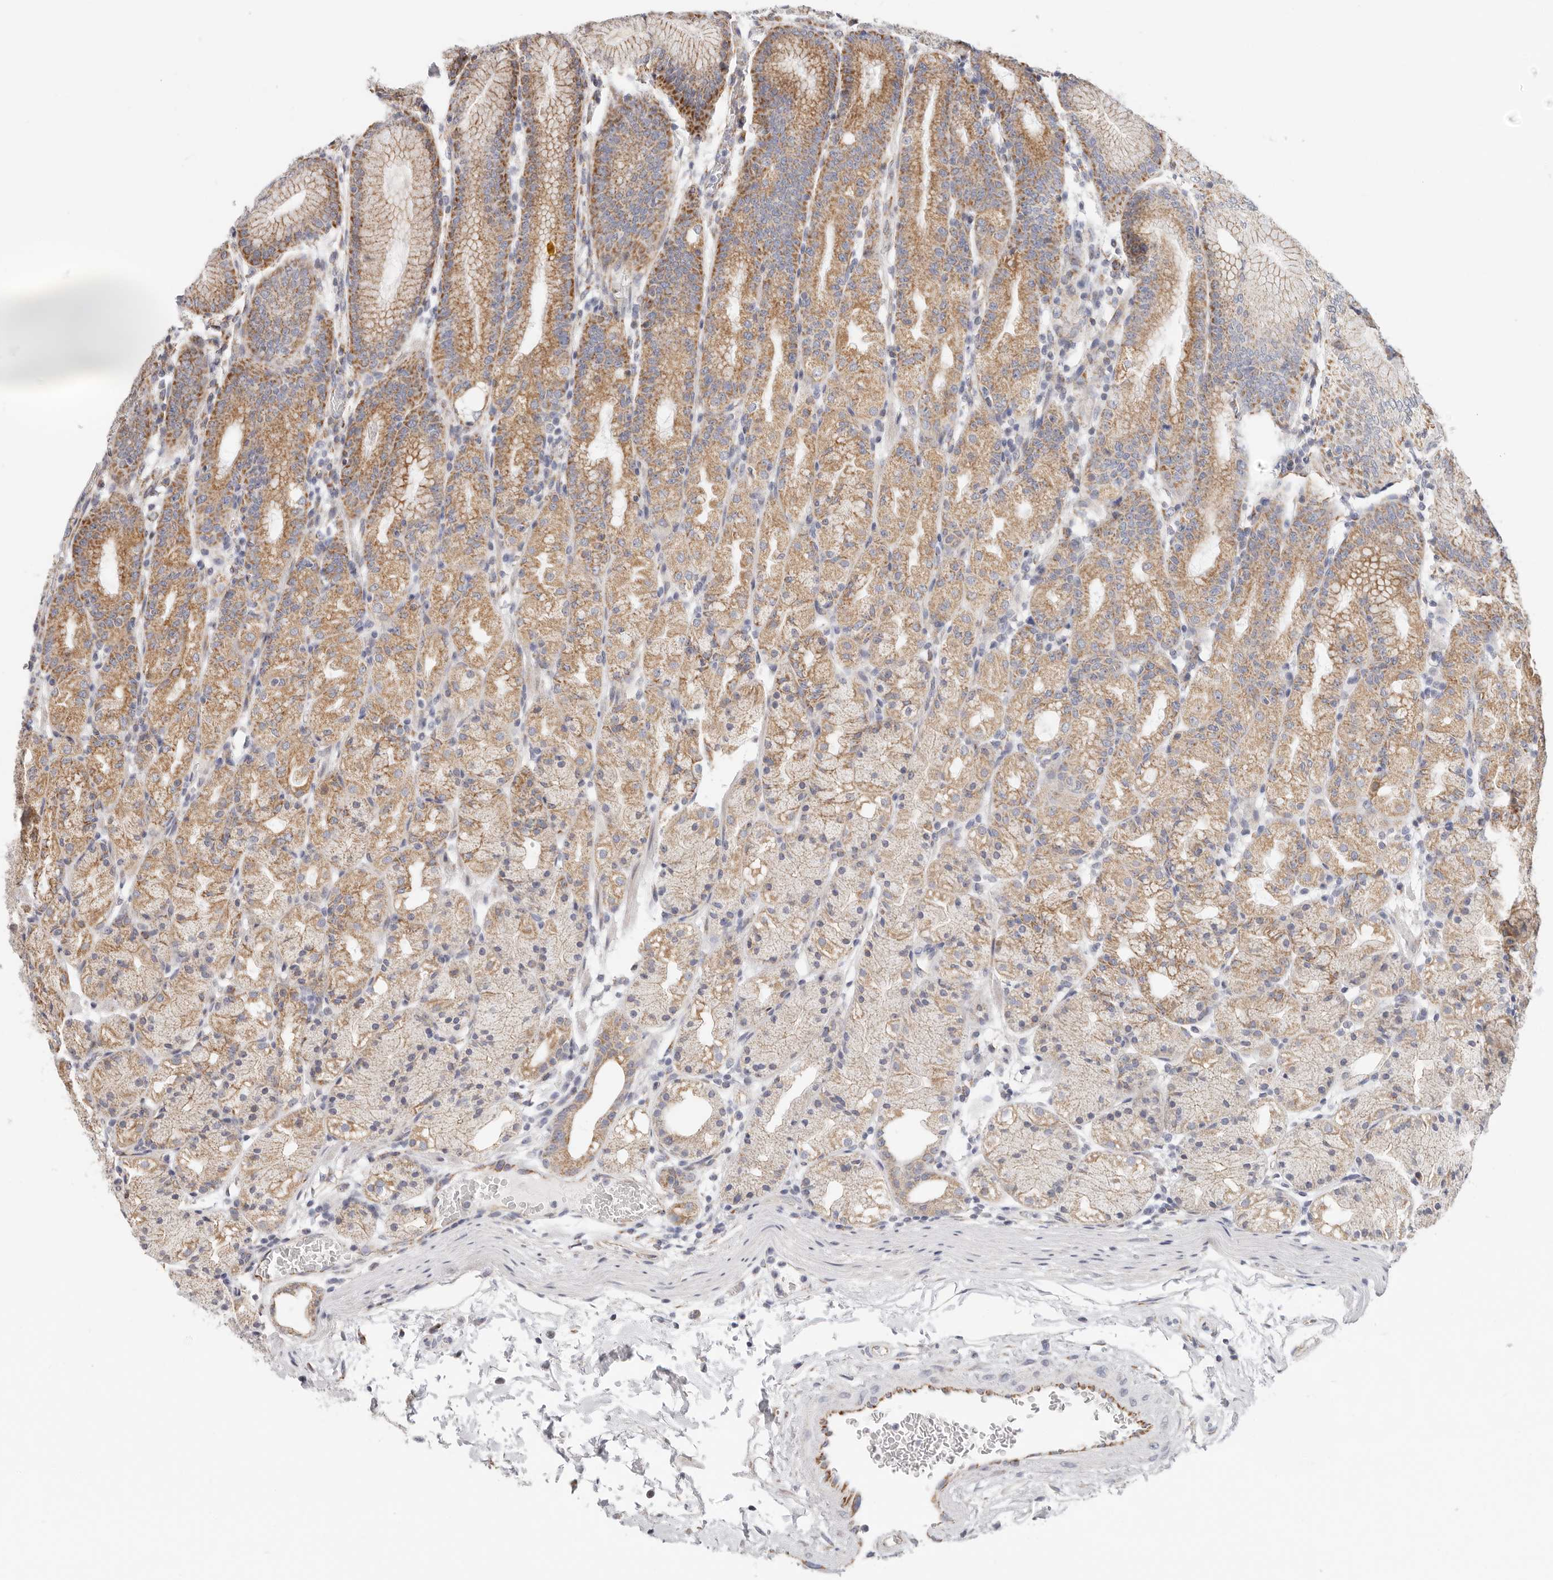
{"staining": {"intensity": "moderate", "quantity": "25%-75%", "location": "cytoplasmic/membranous"}, "tissue": "stomach", "cell_type": "Glandular cells", "image_type": "normal", "snomed": [{"axis": "morphology", "description": "Normal tissue, NOS"}, {"axis": "topography", "description": "Stomach, upper"}], "caption": "Moderate cytoplasmic/membranous protein staining is present in about 25%-75% of glandular cells in stomach. (IHC, brightfield microscopy, high magnification).", "gene": "AFDN", "patient": {"sex": "male", "age": 48}}